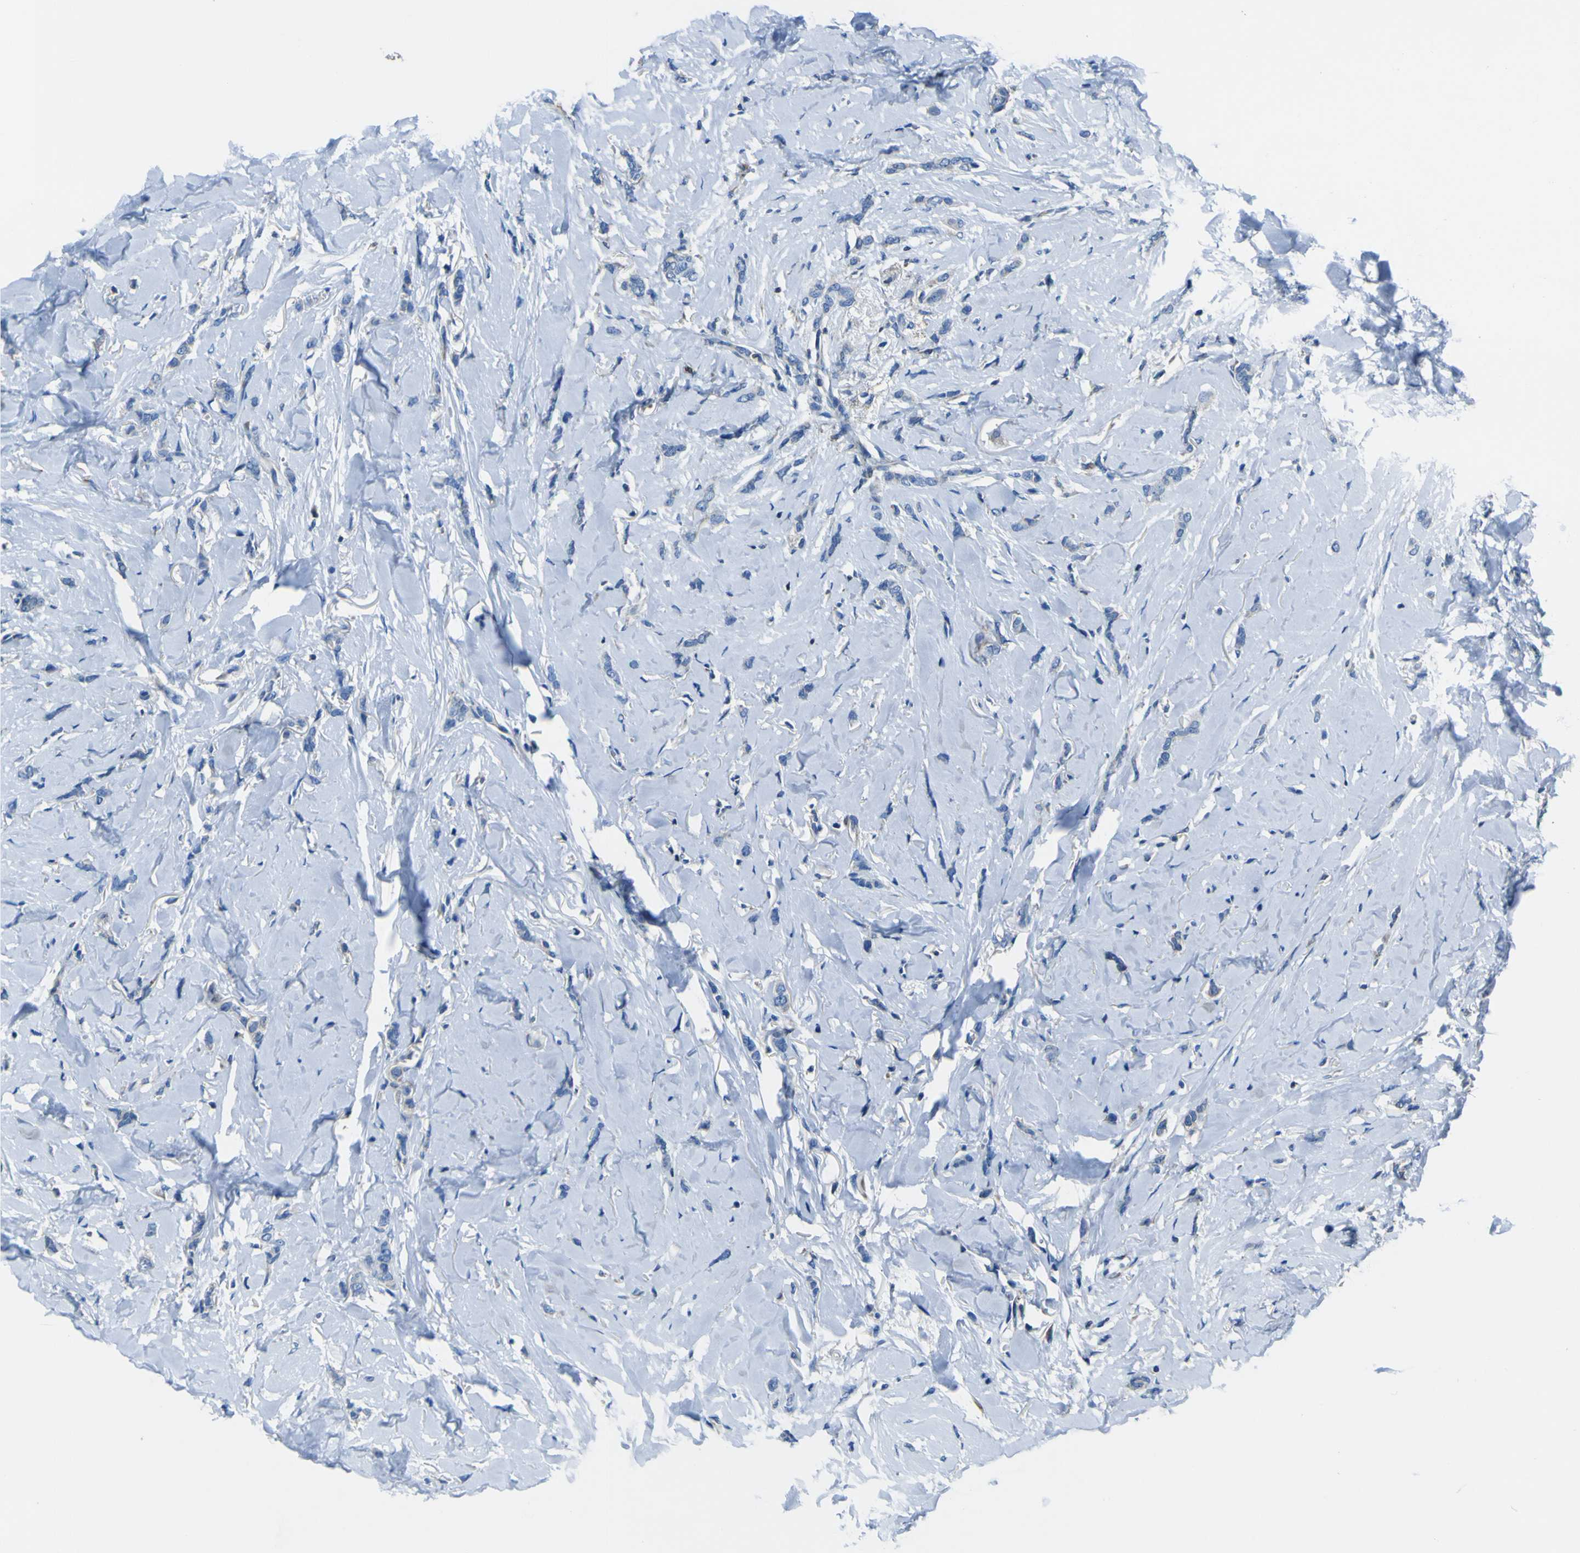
{"staining": {"intensity": "moderate", "quantity": "<25%", "location": "cytoplasmic/membranous"}, "tissue": "breast cancer", "cell_type": "Tumor cells", "image_type": "cancer", "snomed": [{"axis": "morphology", "description": "Lobular carcinoma"}, {"axis": "topography", "description": "Skin"}, {"axis": "topography", "description": "Breast"}], "caption": "Immunohistochemical staining of human lobular carcinoma (breast) demonstrates low levels of moderate cytoplasmic/membranous protein positivity in approximately <25% of tumor cells. (DAB IHC with brightfield microscopy, high magnification).", "gene": "STIM1", "patient": {"sex": "female", "age": 46}}